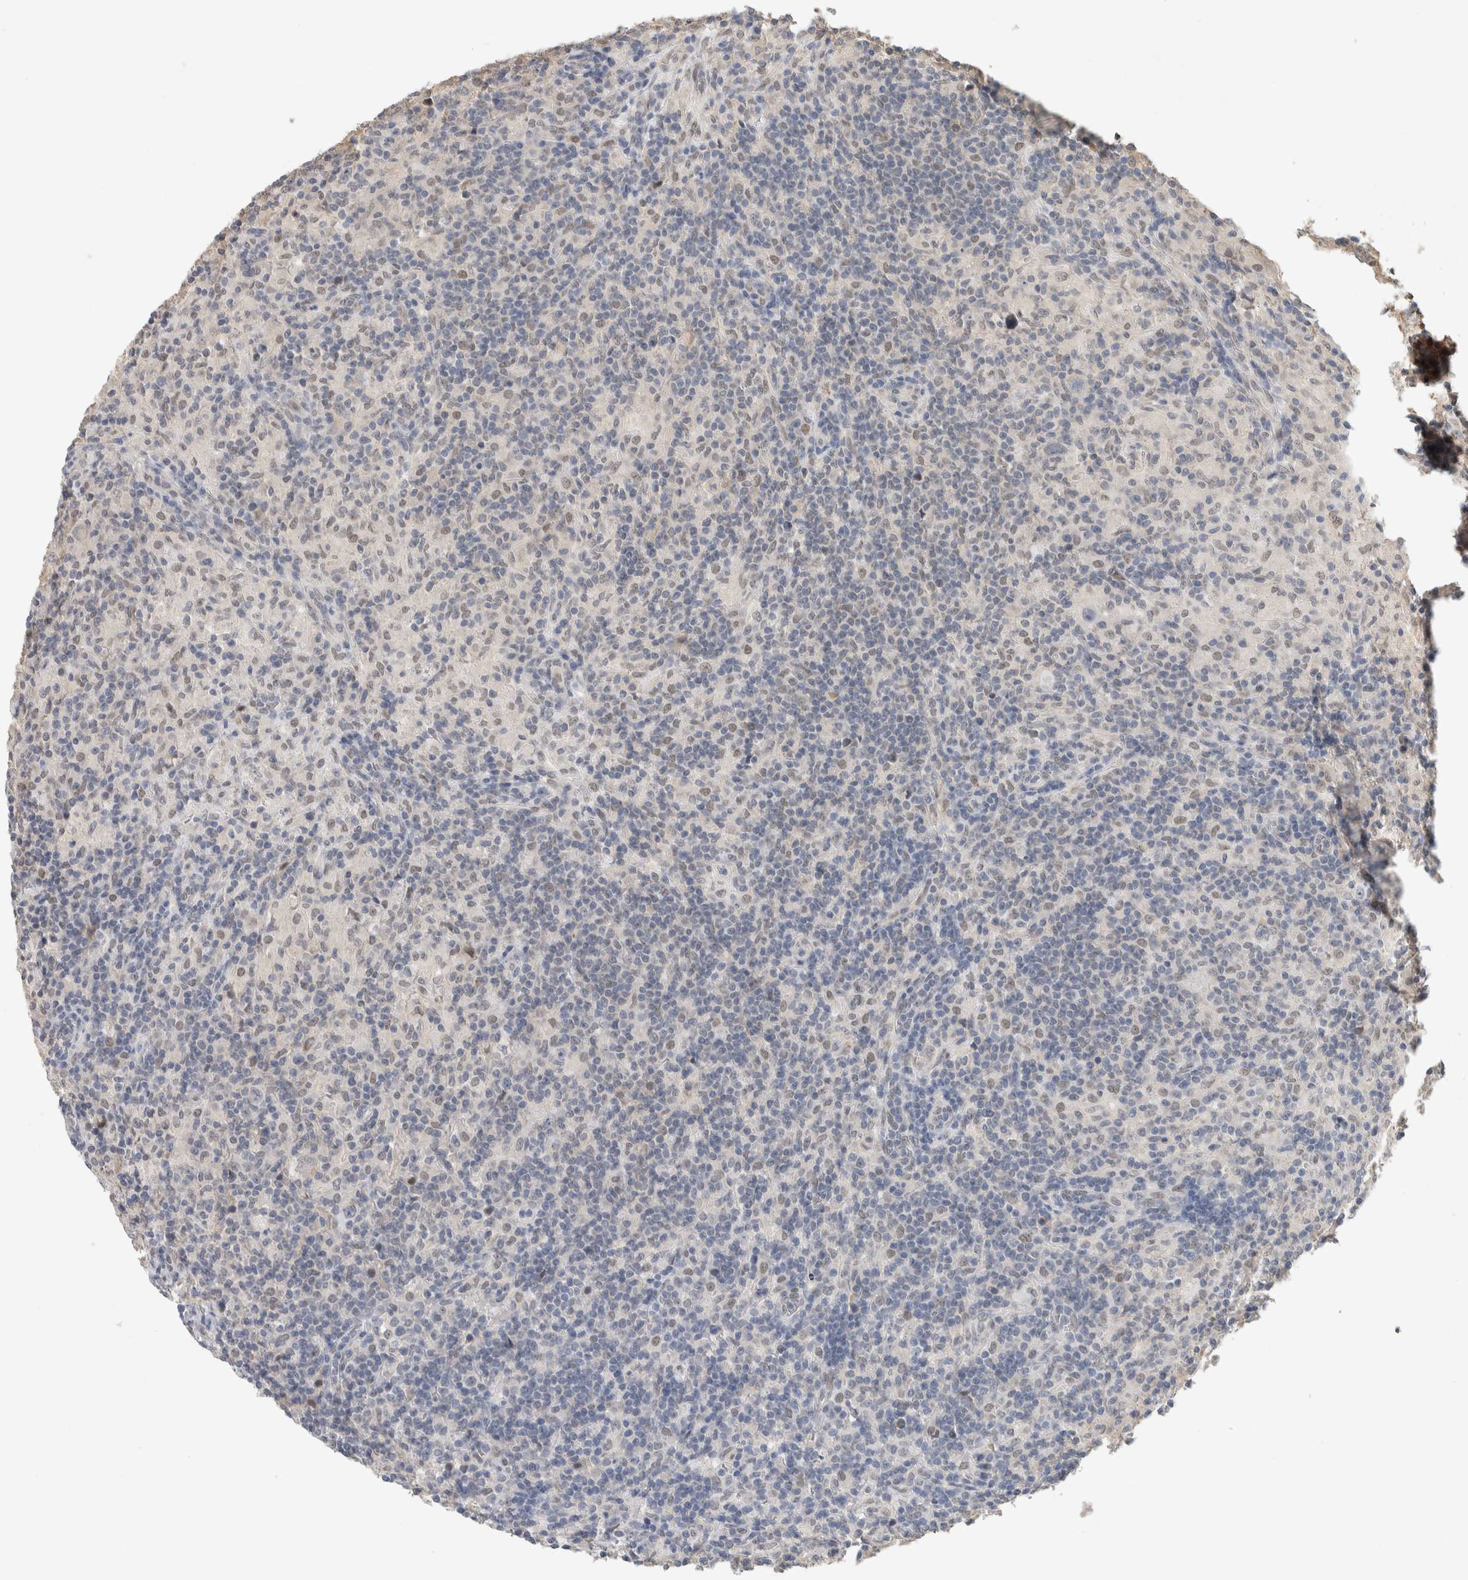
{"staining": {"intensity": "negative", "quantity": "none", "location": "none"}, "tissue": "lymphoma", "cell_type": "Tumor cells", "image_type": "cancer", "snomed": [{"axis": "morphology", "description": "Hodgkin's disease, NOS"}, {"axis": "topography", "description": "Lymph node"}], "caption": "Immunohistochemical staining of Hodgkin's disease shows no significant staining in tumor cells. (Brightfield microscopy of DAB immunohistochemistry (IHC) at high magnification).", "gene": "CYSRT1", "patient": {"sex": "male", "age": 70}}